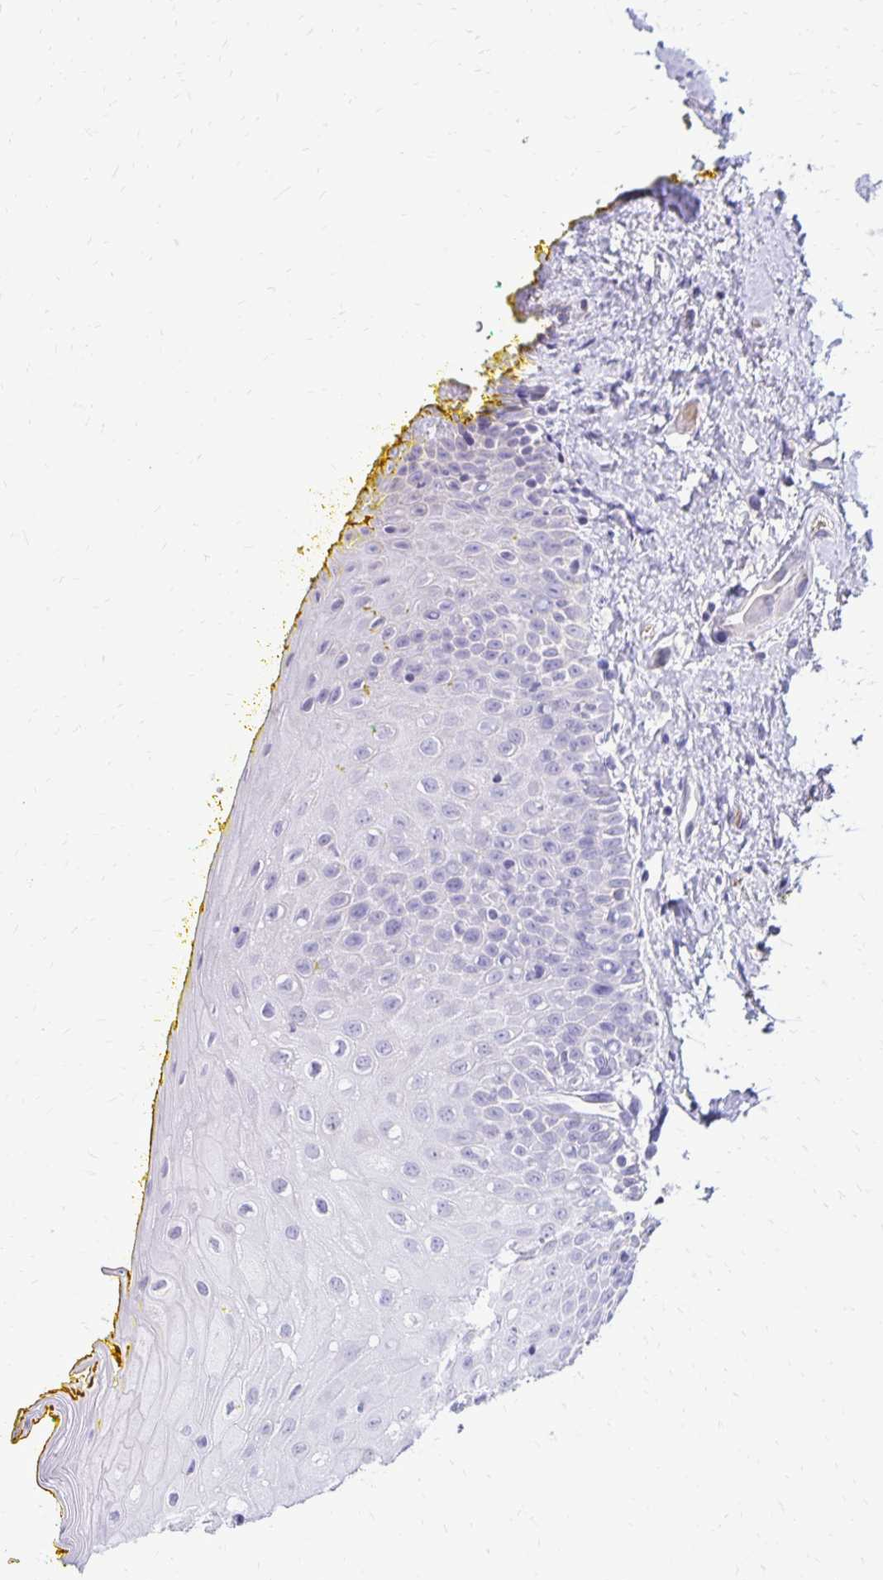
{"staining": {"intensity": "negative", "quantity": "none", "location": "none"}, "tissue": "oral mucosa", "cell_type": "Squamous epithelial cells", "image_type": "normal", "snomed": [{"axis": "morphology", "description": "Normal tissue, NOS"}, {"axis": "morphology", "description": "Squamous cell carcinoma, NOS"}, {"axis": "topography", "description": "Oral tissue"}, {"axis": "topography", "description": "Head-Neck"}], "caption": "This image is of benign oral mucosa stained with immunohistochemistry (IHC) to label a protein in brown with the nuclei are counter-stained blue. There is no expression in squamous epithelial cells.", "gene": "FN3K", "patient": {"sex": "female", "age": 70}}